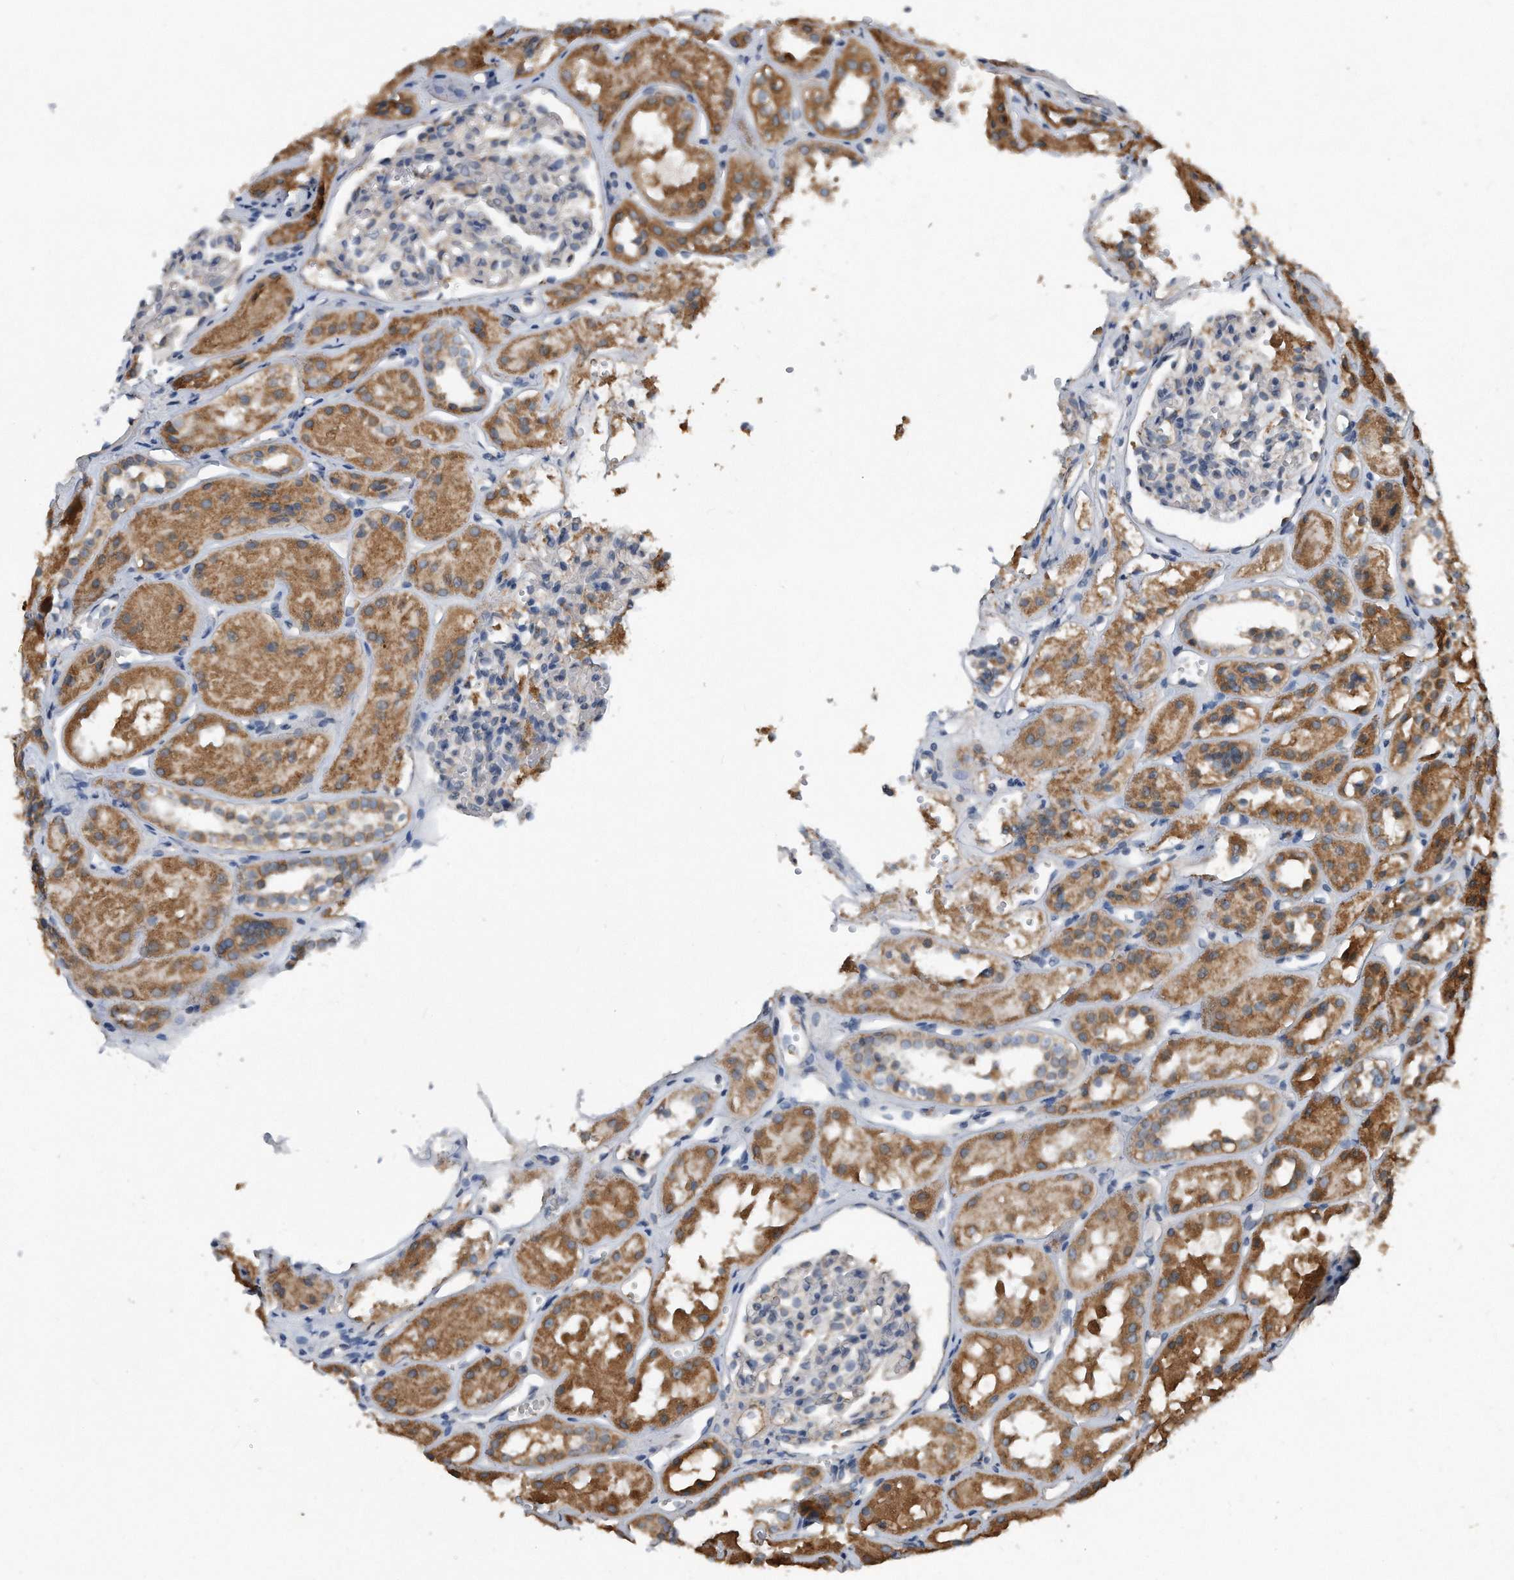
{"staining": {"intensity": "negative", "quantity": "none", "location": "none"}, "tissue": "kidney", "cell_type": "Cells in glomeruli", "image_type": "normal", "snomed": [{"axis": "morphology", "description": "Normal tissue, NOS"}, {"axis": "topography", "description": "Kidney"}], "caption": "Human kidney stained for a protein using IHC demonstrates no positivity in cells in glomeruli.", "gene": "SDHA", "patient": {"sex": "male", "age": 16}}